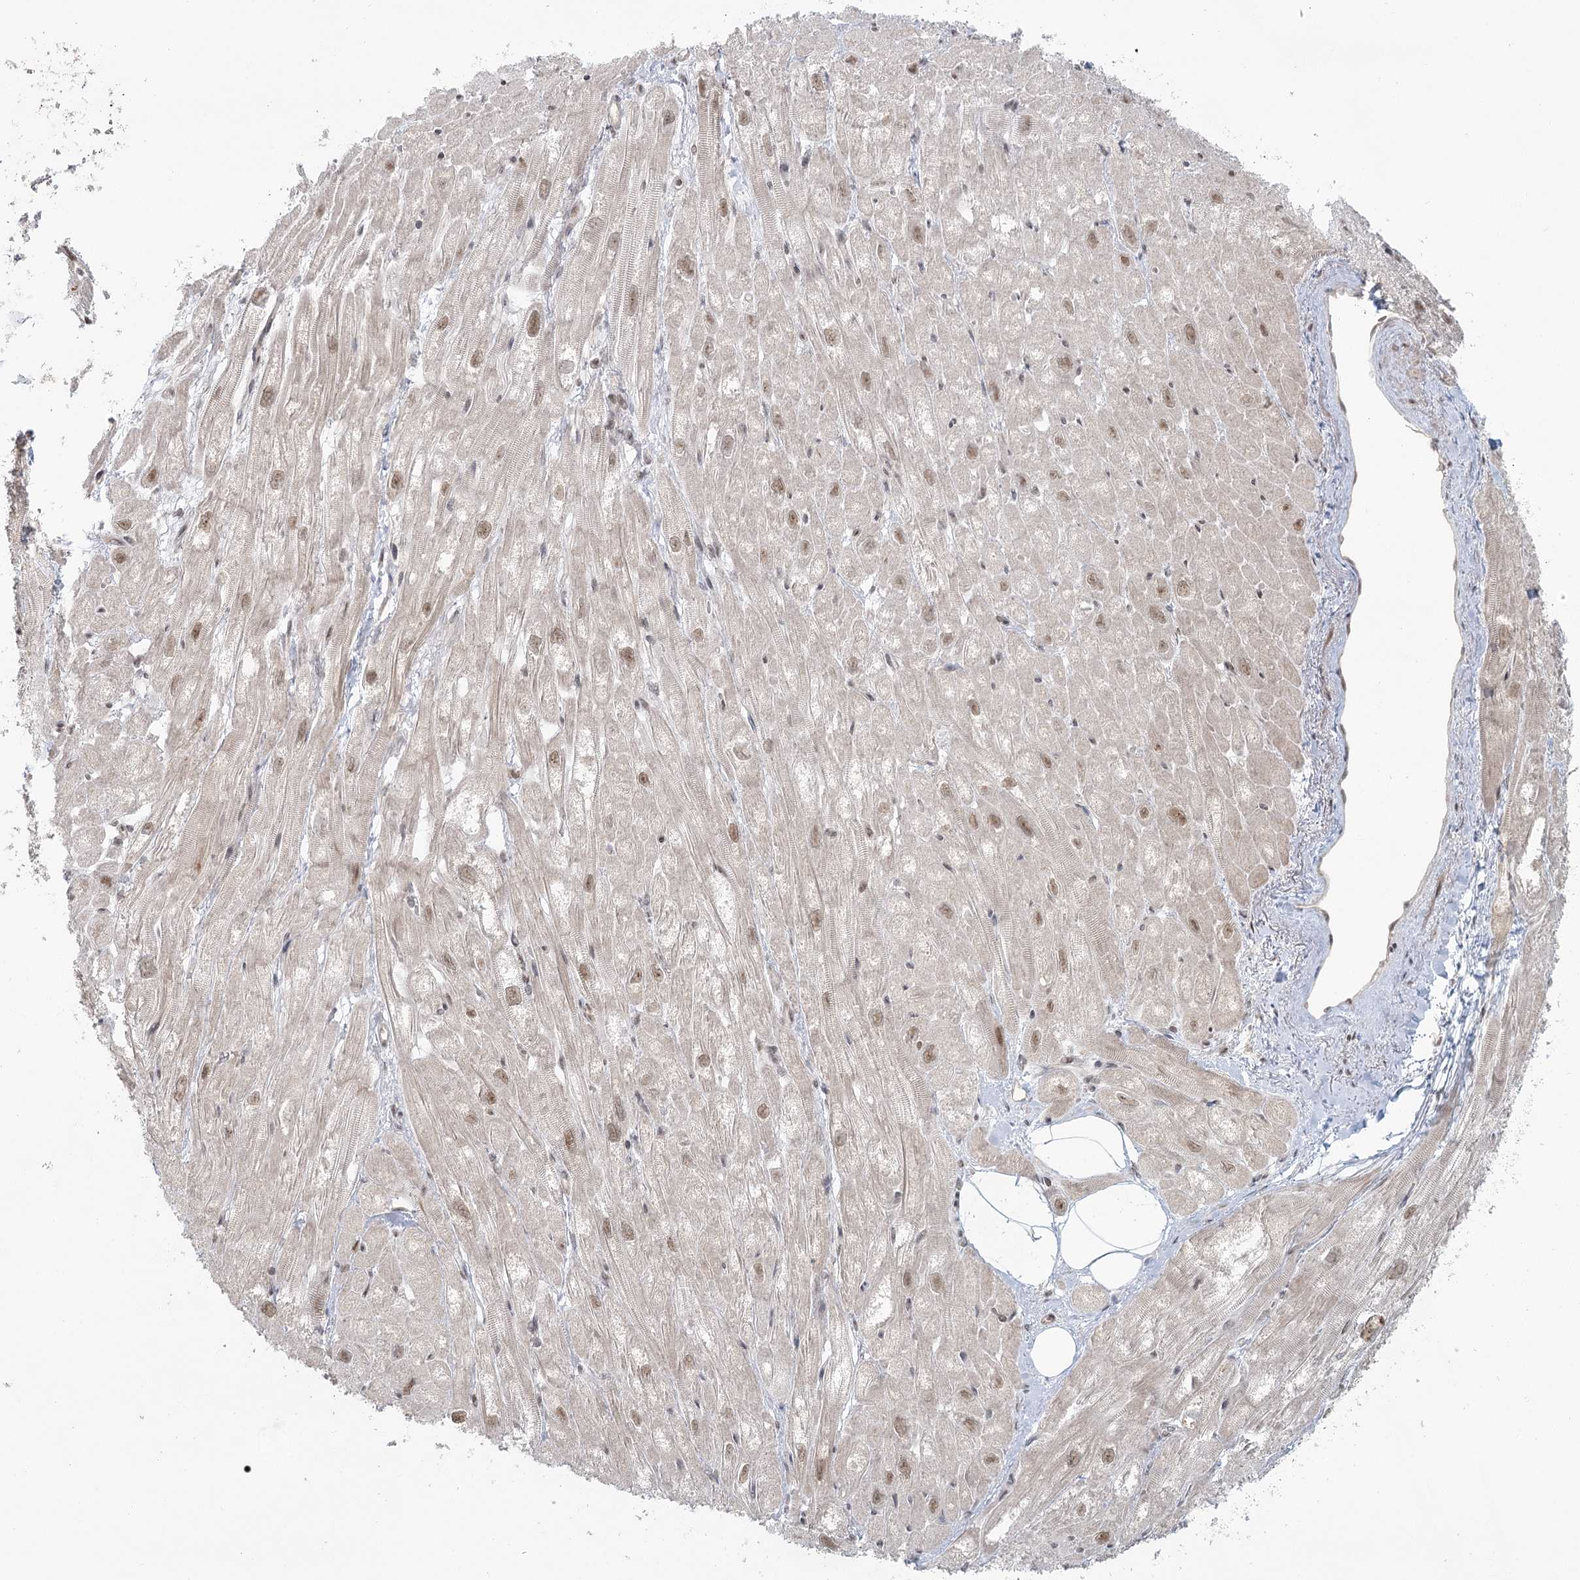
{"staining": {"intensity": "weak", "quantity": ">75%", "location": "cytoplasmic/membranous,nuclear"}, "tissue": "heart muscle", "cell_type": "Cardiomyocytes", "image_type": "normal", "snomed": [{"axis": "morphology", "description": "Normal tissue, NOS"}, {"axis": "topography", "description": "Heart"}], "caption": "Heart muscle stained with immunohistochemistry (IHC) shows weak cytoplasmic/membranous,nuclear expression in about >75% of cardiomyocytes.", "gene": "R3HCC1L", "patient": {"sex": "male", "age": 50}}